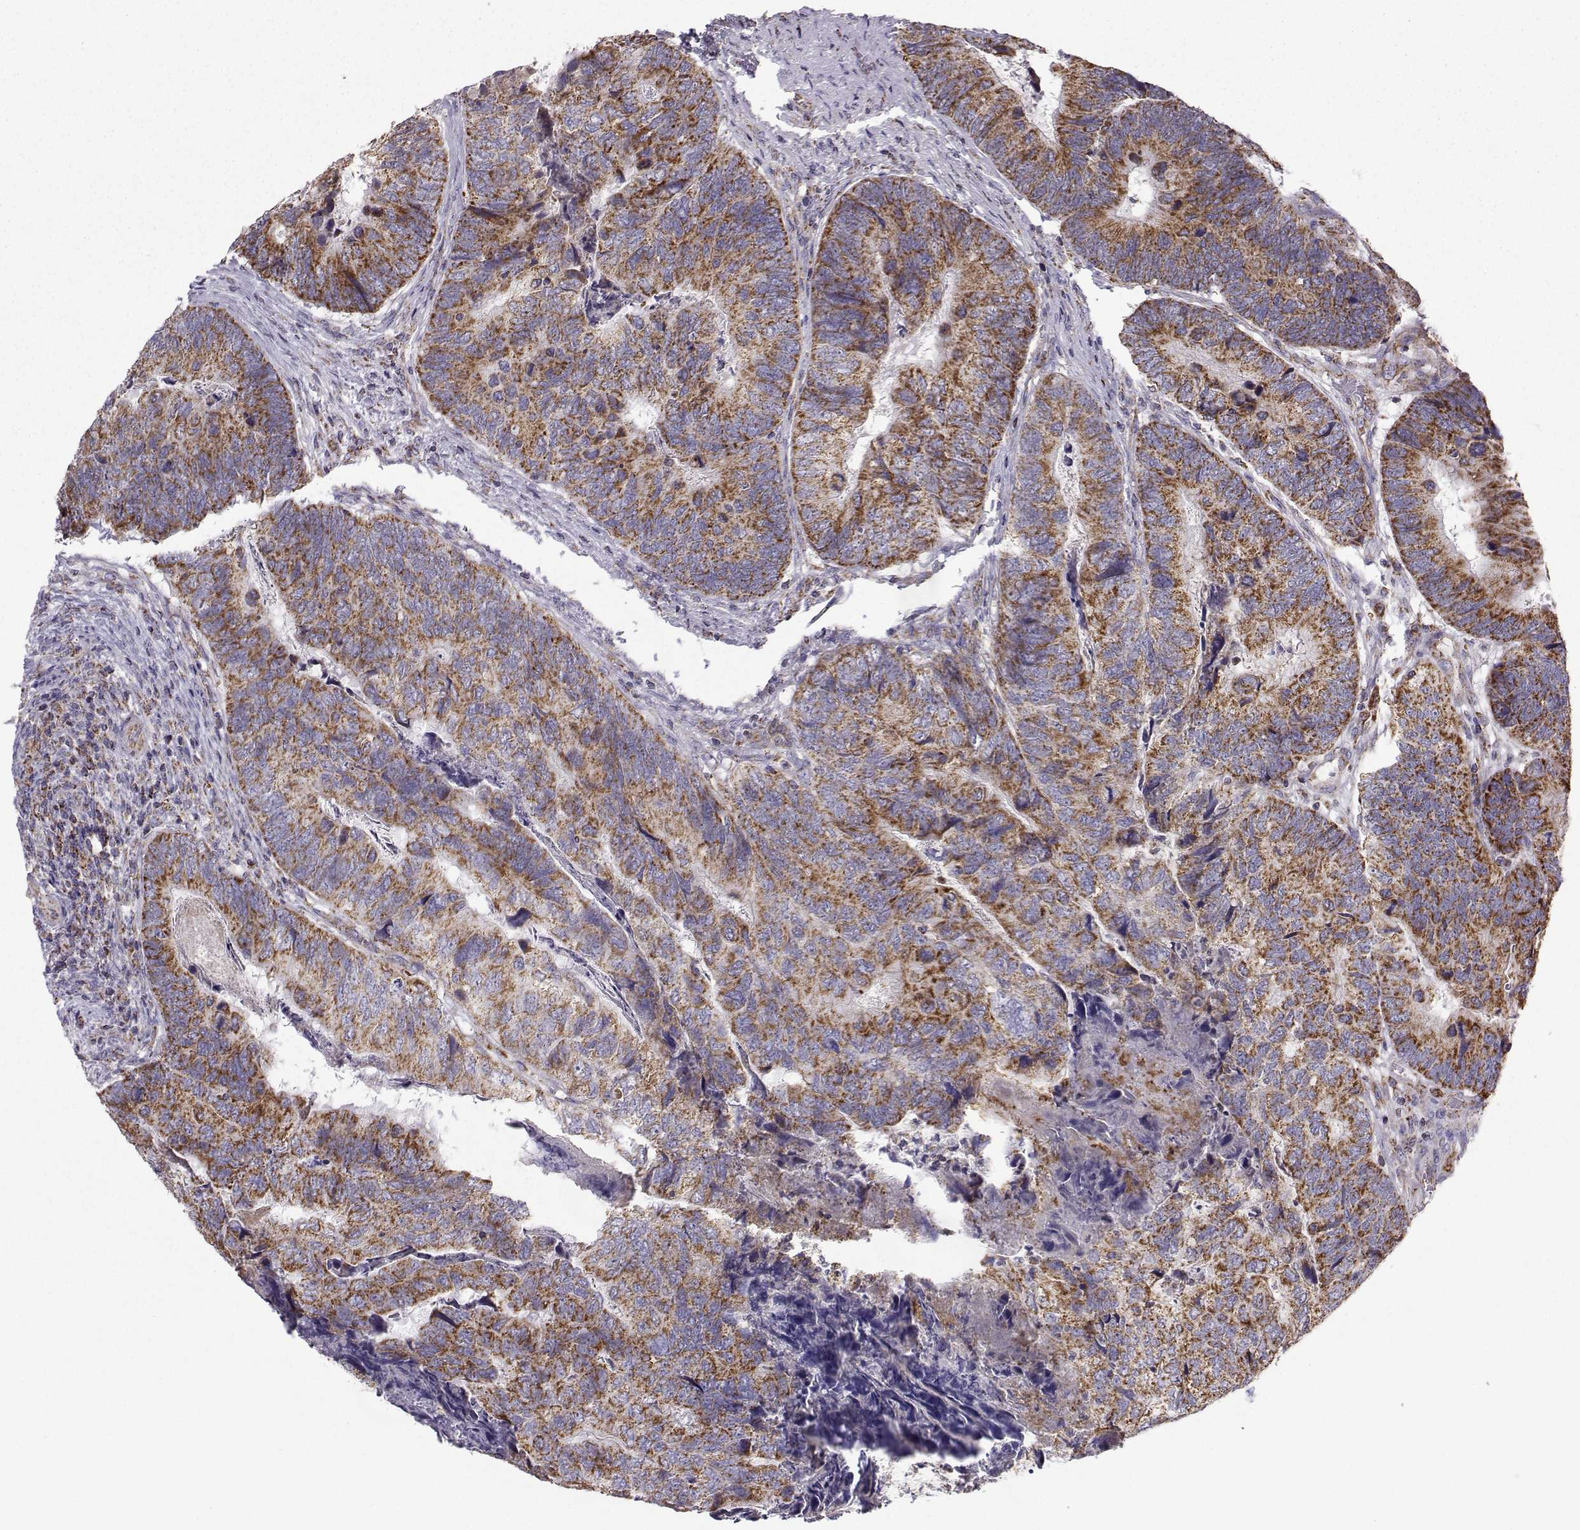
{"staining": {"intensity": "strong", "quantity": ">75%", "location": "cytoplasmic/membranous"}, "tissue": "colorectal cancer", "cell_type": "Tumor cells", "image_type": "cancer", "snomed": [{"axis": "morphology", "description": "Adenocarcinoma, NOS"}, {"axis": "topography", "description": "Colon"}], "caption": "Immunohistochemistry (IHC) (DAB (3,3'-diaminobenzidine)) staining of human colorectal cancer (adenocarcinoma) exhibits strong cytoplasmic/membranous protein positivity in approximately >75% of tumor cells.", "gene": "NECAB3", "patient": {"sex": "female", "age": 67}}